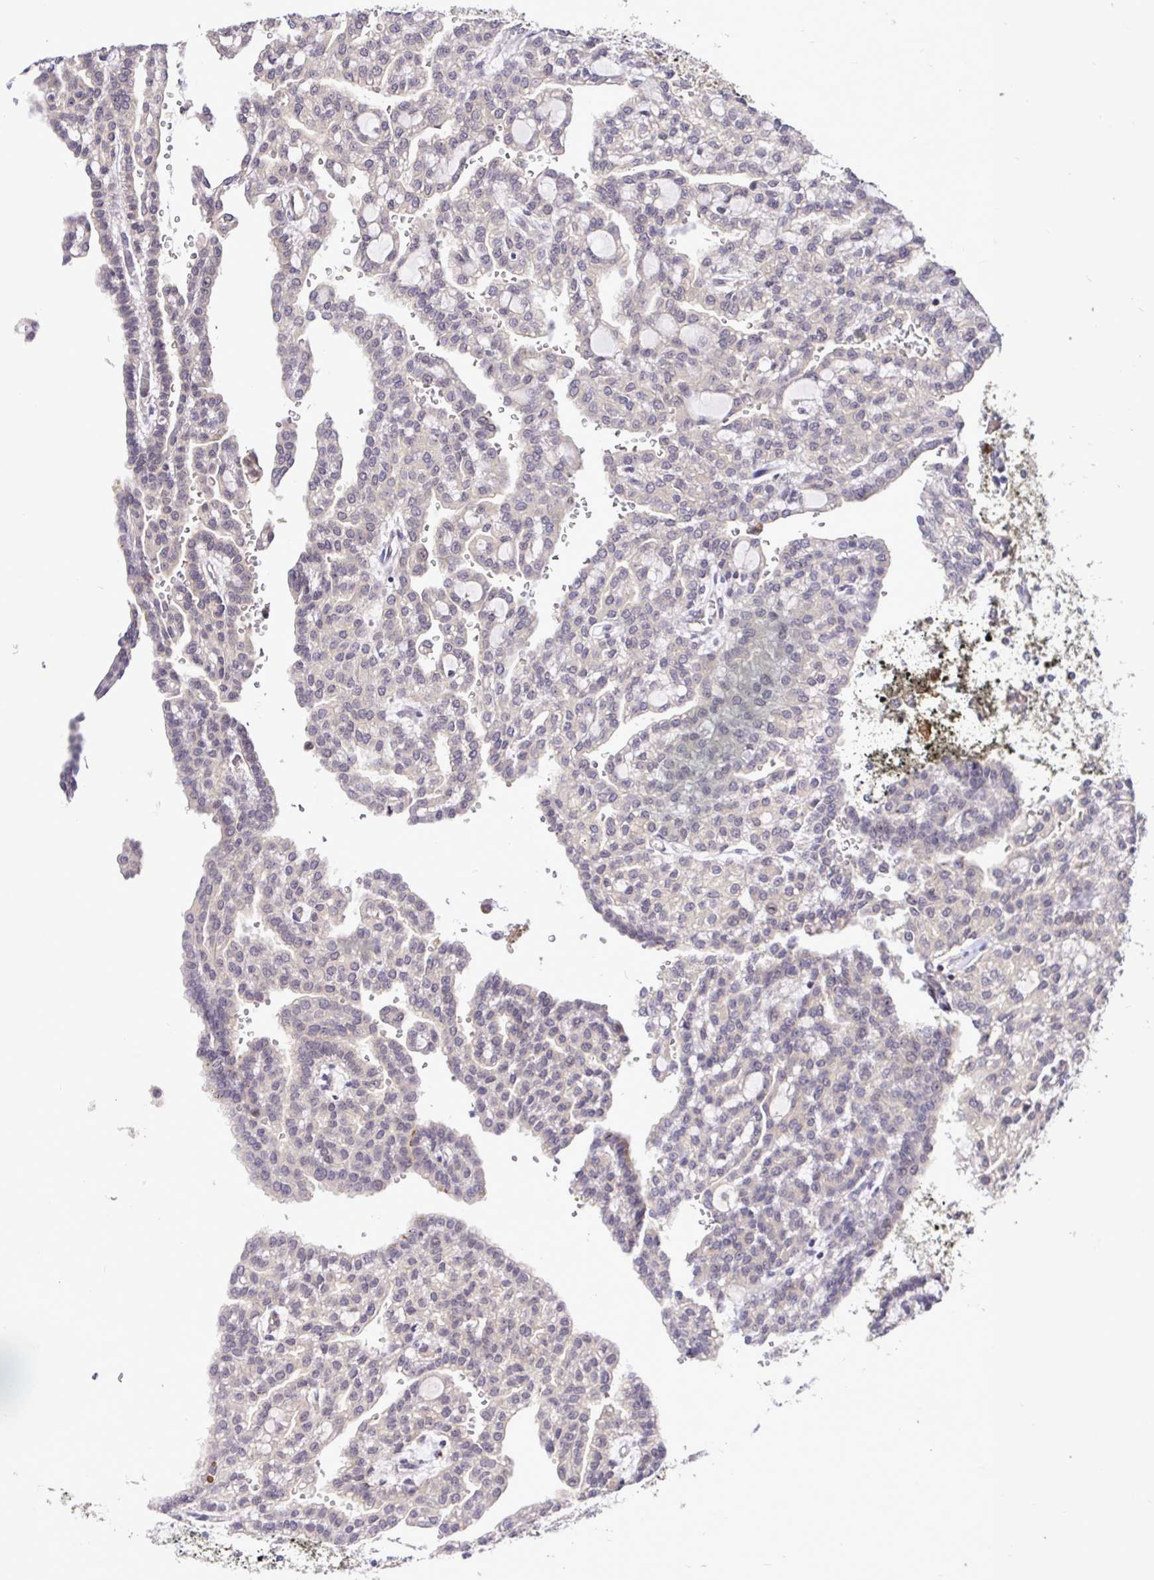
{"staining": {"intensity": "weak", "quantity": "25%-75%", "location": "cytoplasmic/membranous,nuclear"}, "tissue": "renal cancer", "cell_type": "Tumor cells", "image_type": "cancer", "snomed": [{"axis": "morphology", "description": "Adenocarcinoma, NOS"}, {"axis": "topography", "description": "Kidney"}], "caption": "This histopathology image demonstrates immunohistochemistry staining of human renal cancer (adenocarcinoma), with low weak cytoplasmic/membranous and nuclear positivity in about 25%-75% of tumor cells.", "gene": "UBE2M", "patient": {"sex": "male", "age": 63}}